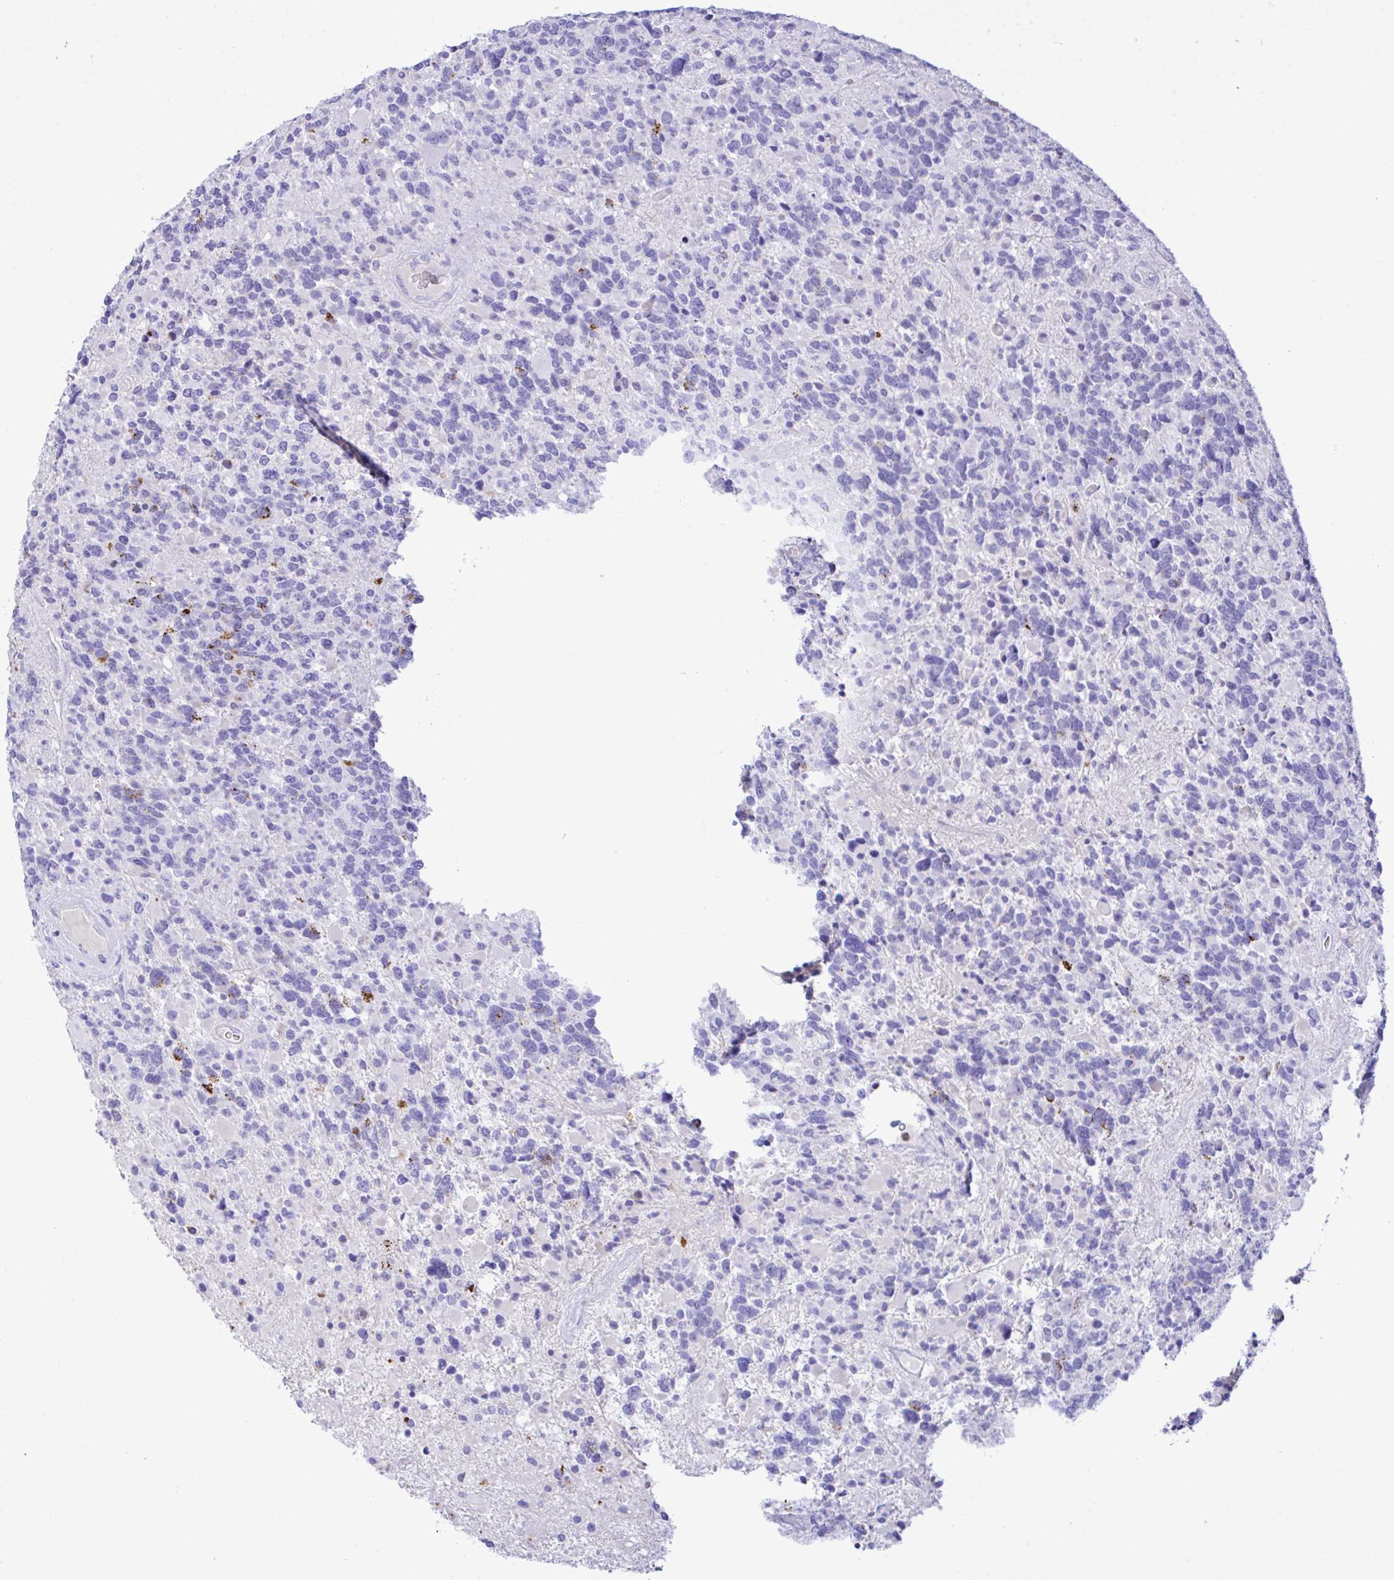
{"staining": {"intensity": "negative", "quantity": "none", "location": "none"}, "tissue": "glioma", "cell_type": "Tumor cells", "image_type": "cancer", "snomed": [{"axis": "morphology", "description": "Glioma, malignant, High grade"}, {"axis": "topography", "description": "Brain"}], "caption": "The micrograph demonstrates no significant expression in tumor cells of glioma.", "gene": "ZNF221", "patient": {"sex": "female", "age": 40}}